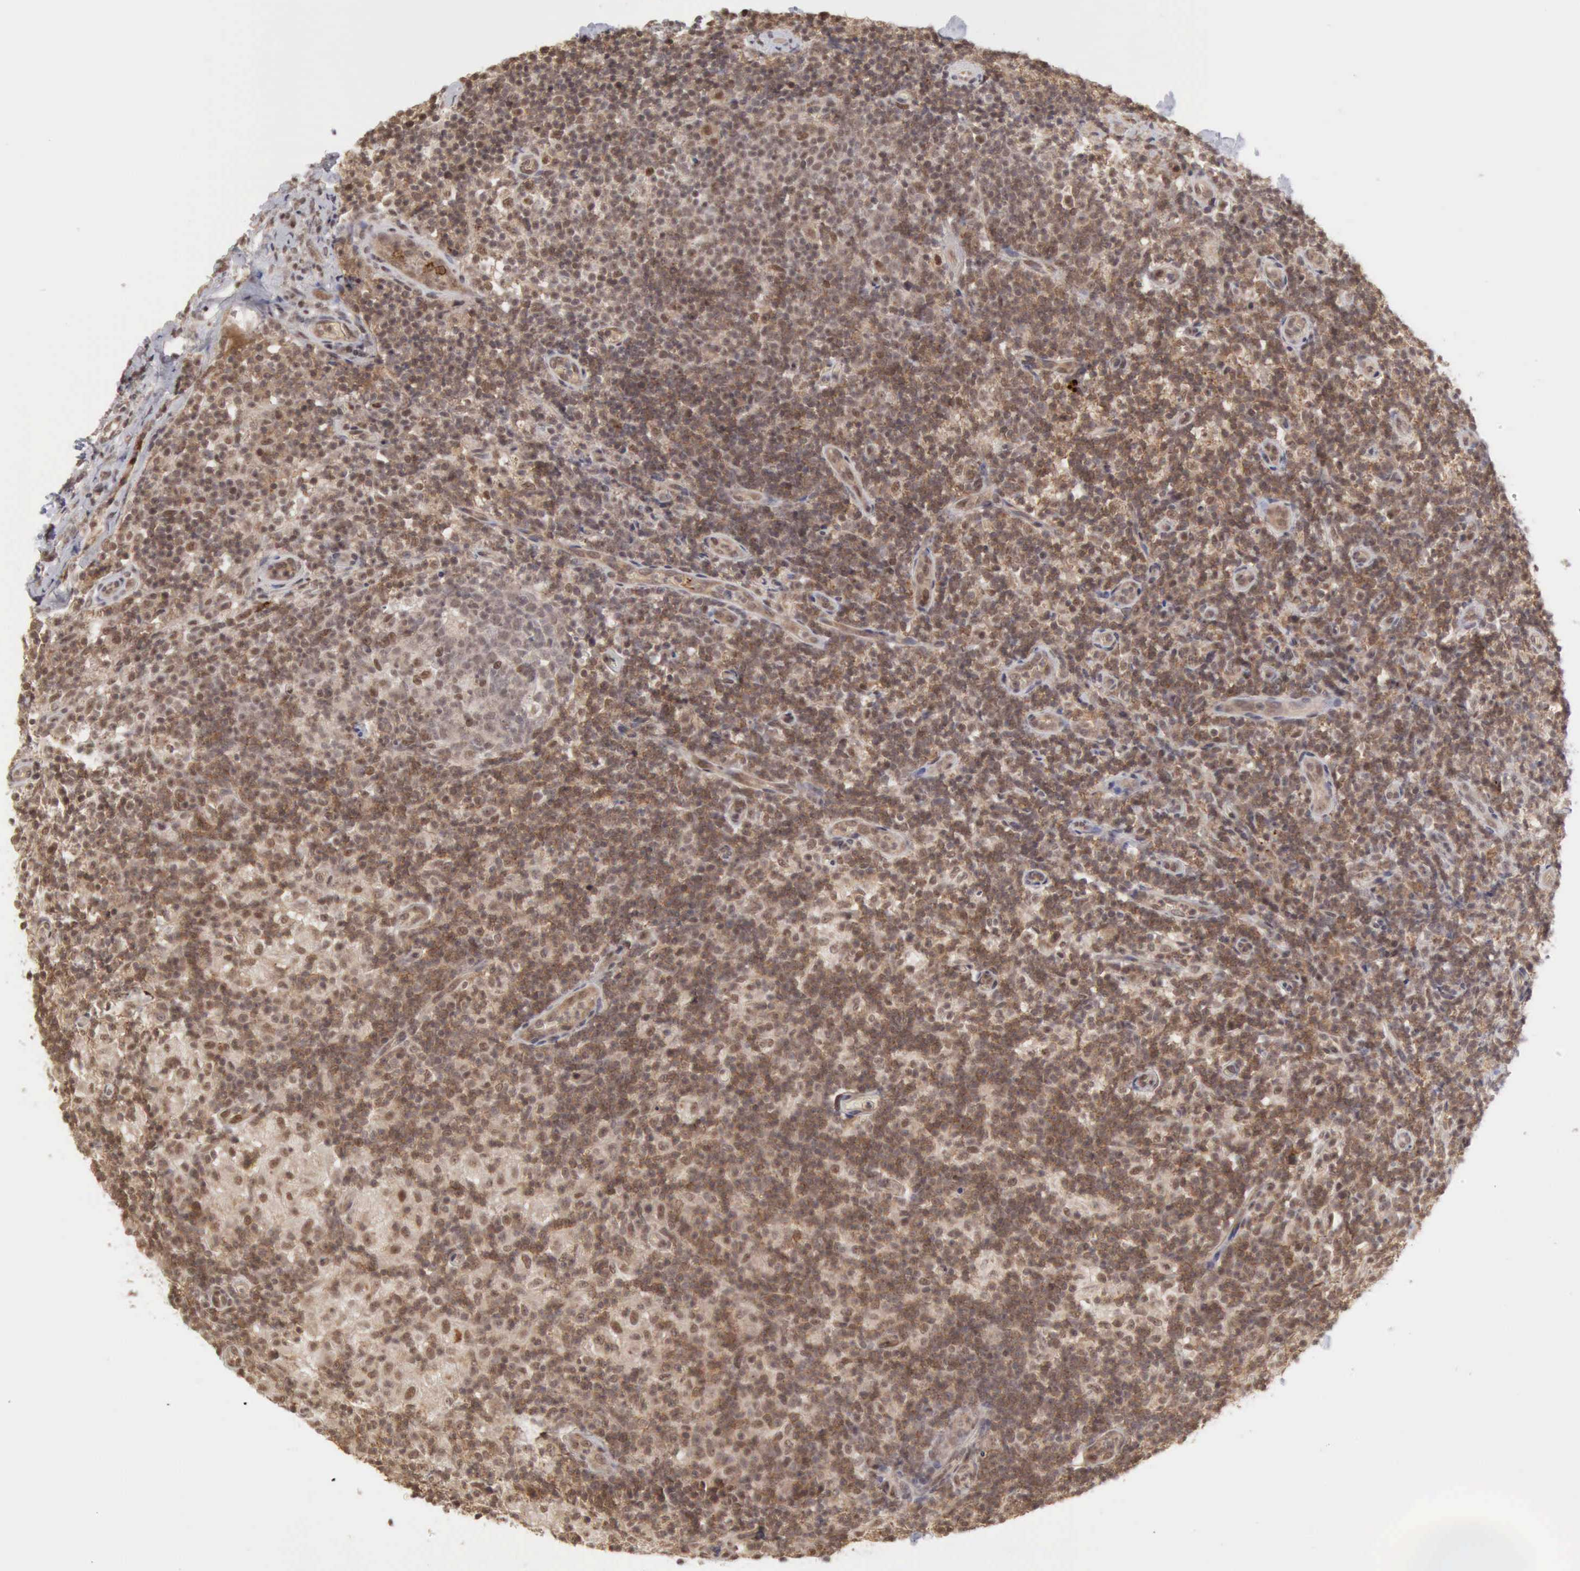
{"staining": {"intensity": "moderate", "quantity": "25%-75%", "location": "nuclear"}, "tissue": "lymph node", "cell_type": "Germinal center cells", "image_type": "normal", "snomed": [{"axis": "morphology", "description": "Normal tissue, NOS"}, {"axis": "morphology", "description": "Inflammation, NOS"}, {"axis": "topography", "description": "Lymph node"}], "caption": "The histopathology image demonstrates a brown stain indicating the presence of a protein in the nuclear of germinal center cells in lymph node. (brown staining indicates protein expression, while blue staining denotes nuclei).", "gene": "CDKN2A", "patient": {"sex": "male", "age": 46}}